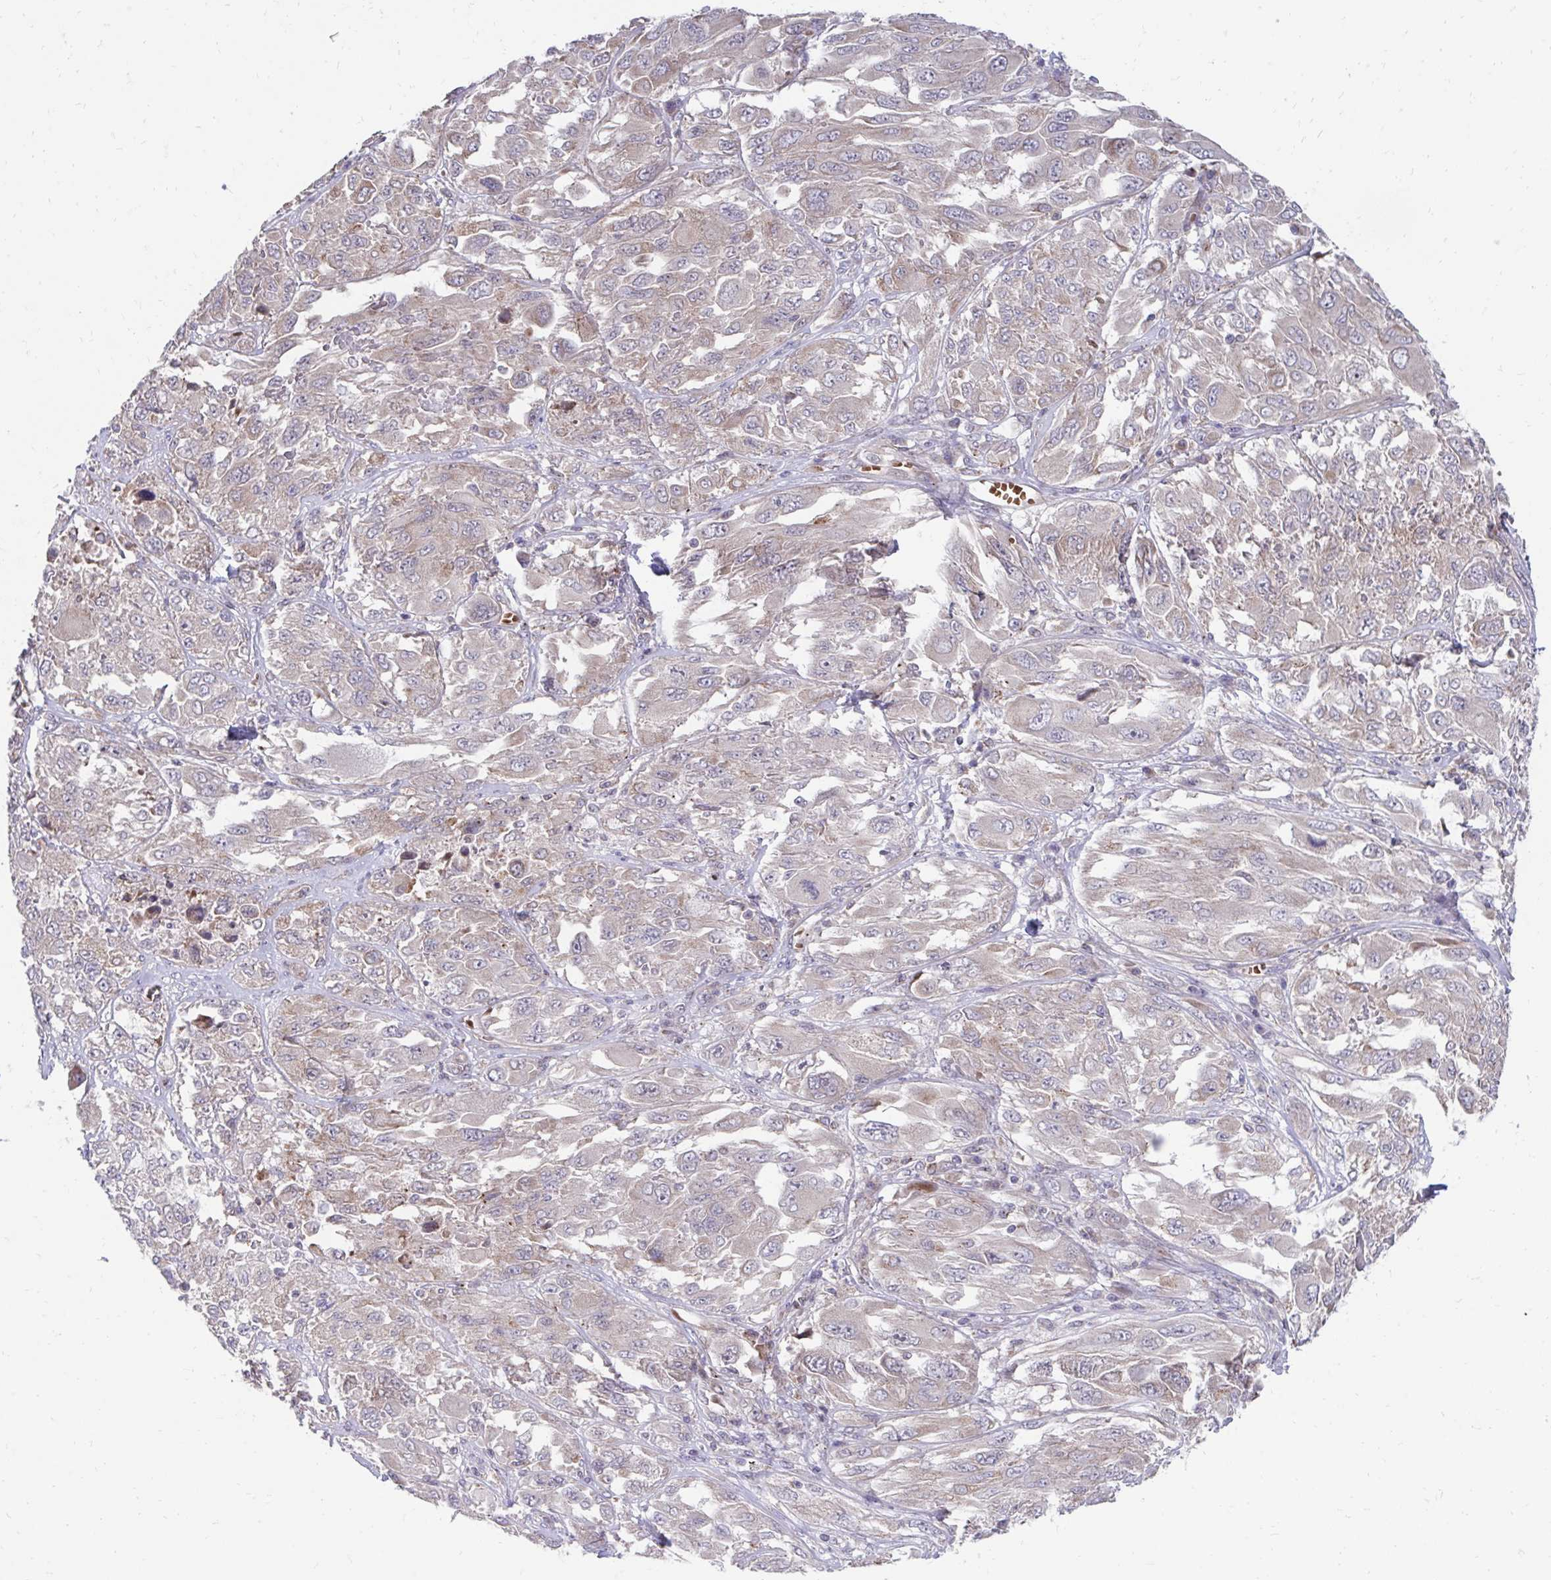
{"staining": {"intensity": "weak", "quantity": "25%-75%", "location": "cytoplasmic/membranous"}, "tissue": "melanoma", "cell_type": "Tumor cells", "image_type": "cancer", "snomed": [{"axis": "morphology", "description": "Malignant melanoma, NOS"}, {"axis": "topography", "description": "Skin"}], "caption": "Malignant melanoma stained for a protein displays weak cytoplasmic/membranous positivity in tumor cells. The staining was performed using DAB to visualize the protein expression in brown, while the nuclei were stained in blue with hematoxylin (Magnification: 20x).", "gene": "ITPR2", "patient": {"sex": "female", "age": 91}}